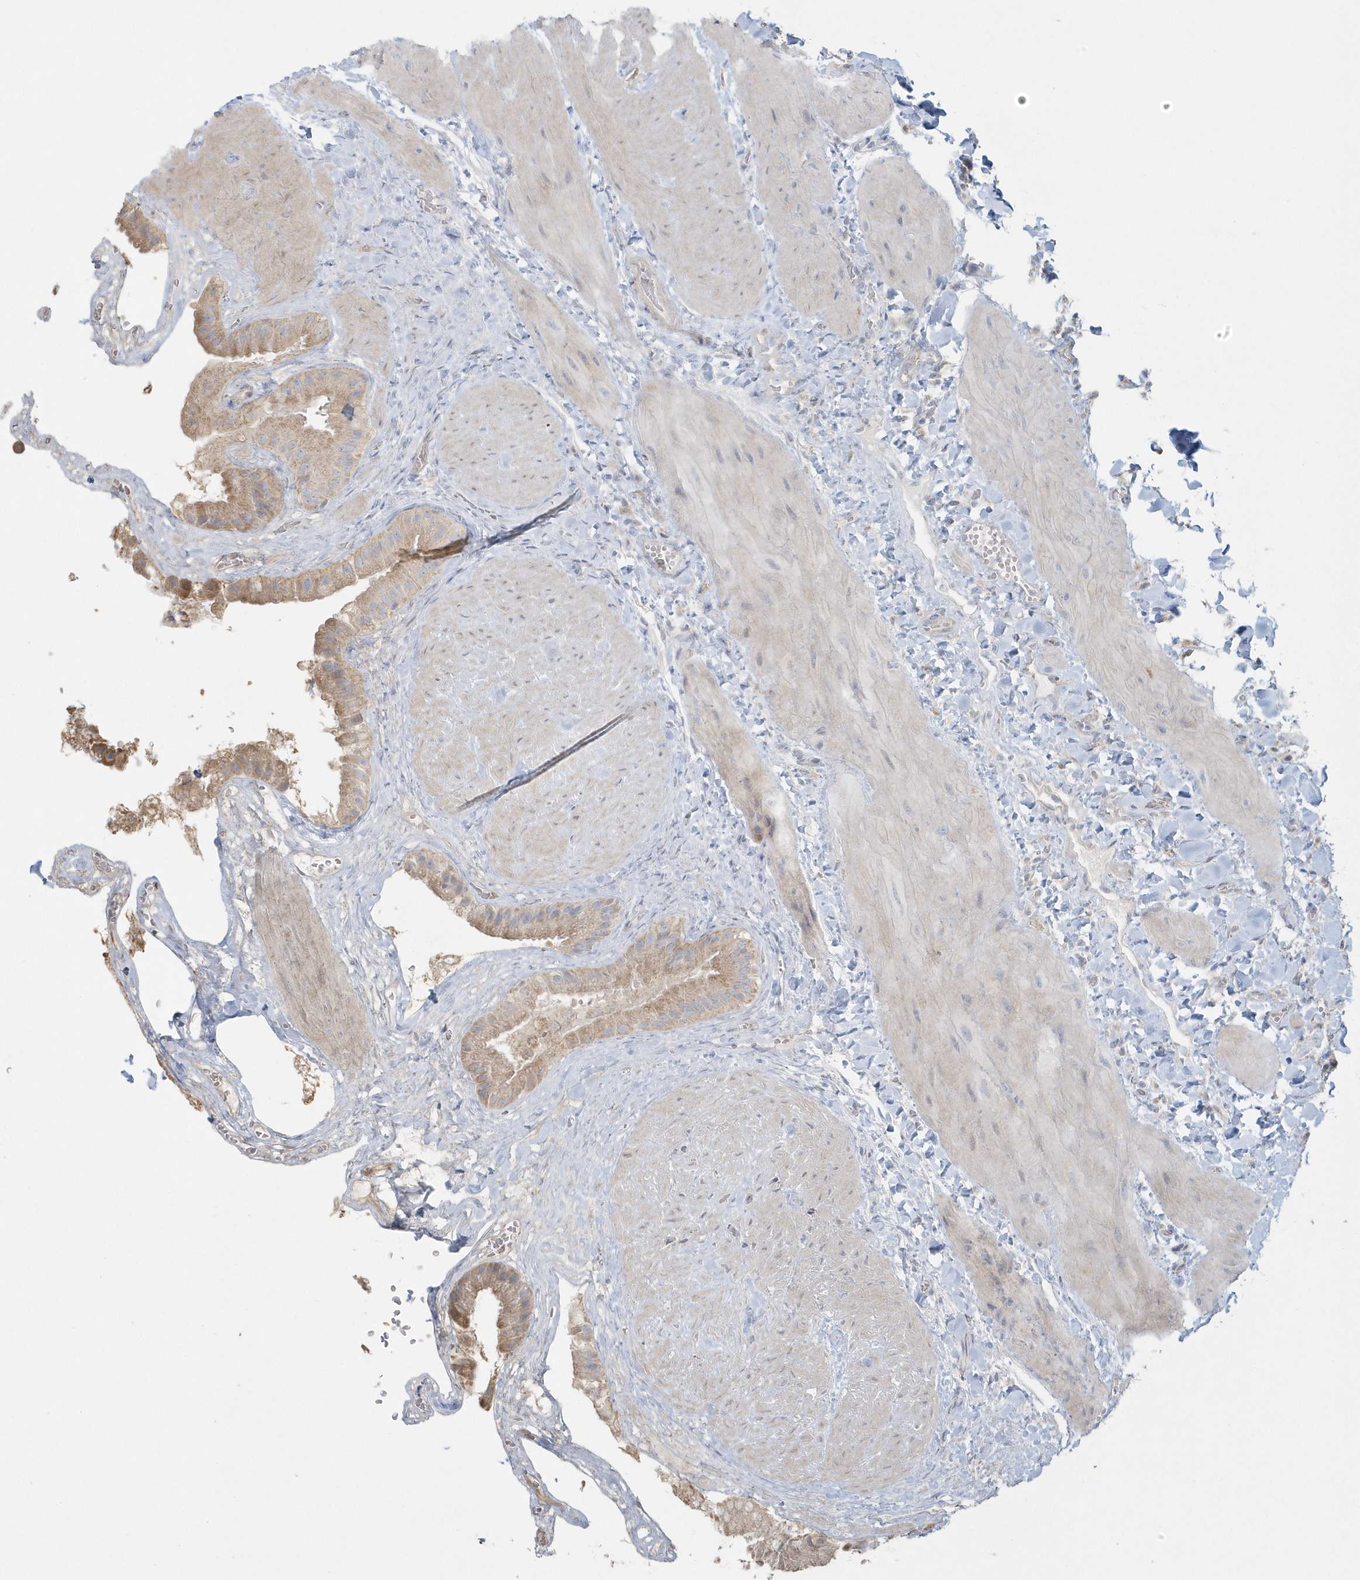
{"staining": {"intensity": "strong", "quantity": "25%-75%", "location": "cytoplasmic/membranous"}, "tissue": "gallbladder", "cell_type": "Glandular cells", "image_type": "normal", "snomed": [{"axis": "morphology", "description": "Normal tissue, NOS"}, {"axis": "topography", "description": "Gallbladder"}], "caption": "High-power microscopy captured an IHC photomicrograph of benign gallbladder, revealing strong cytoplasmic/membranous expression in about 25%-75% of glandular cells.", "gene": "BLTP3A", "patient": {"sex": "male", "age": 55}}